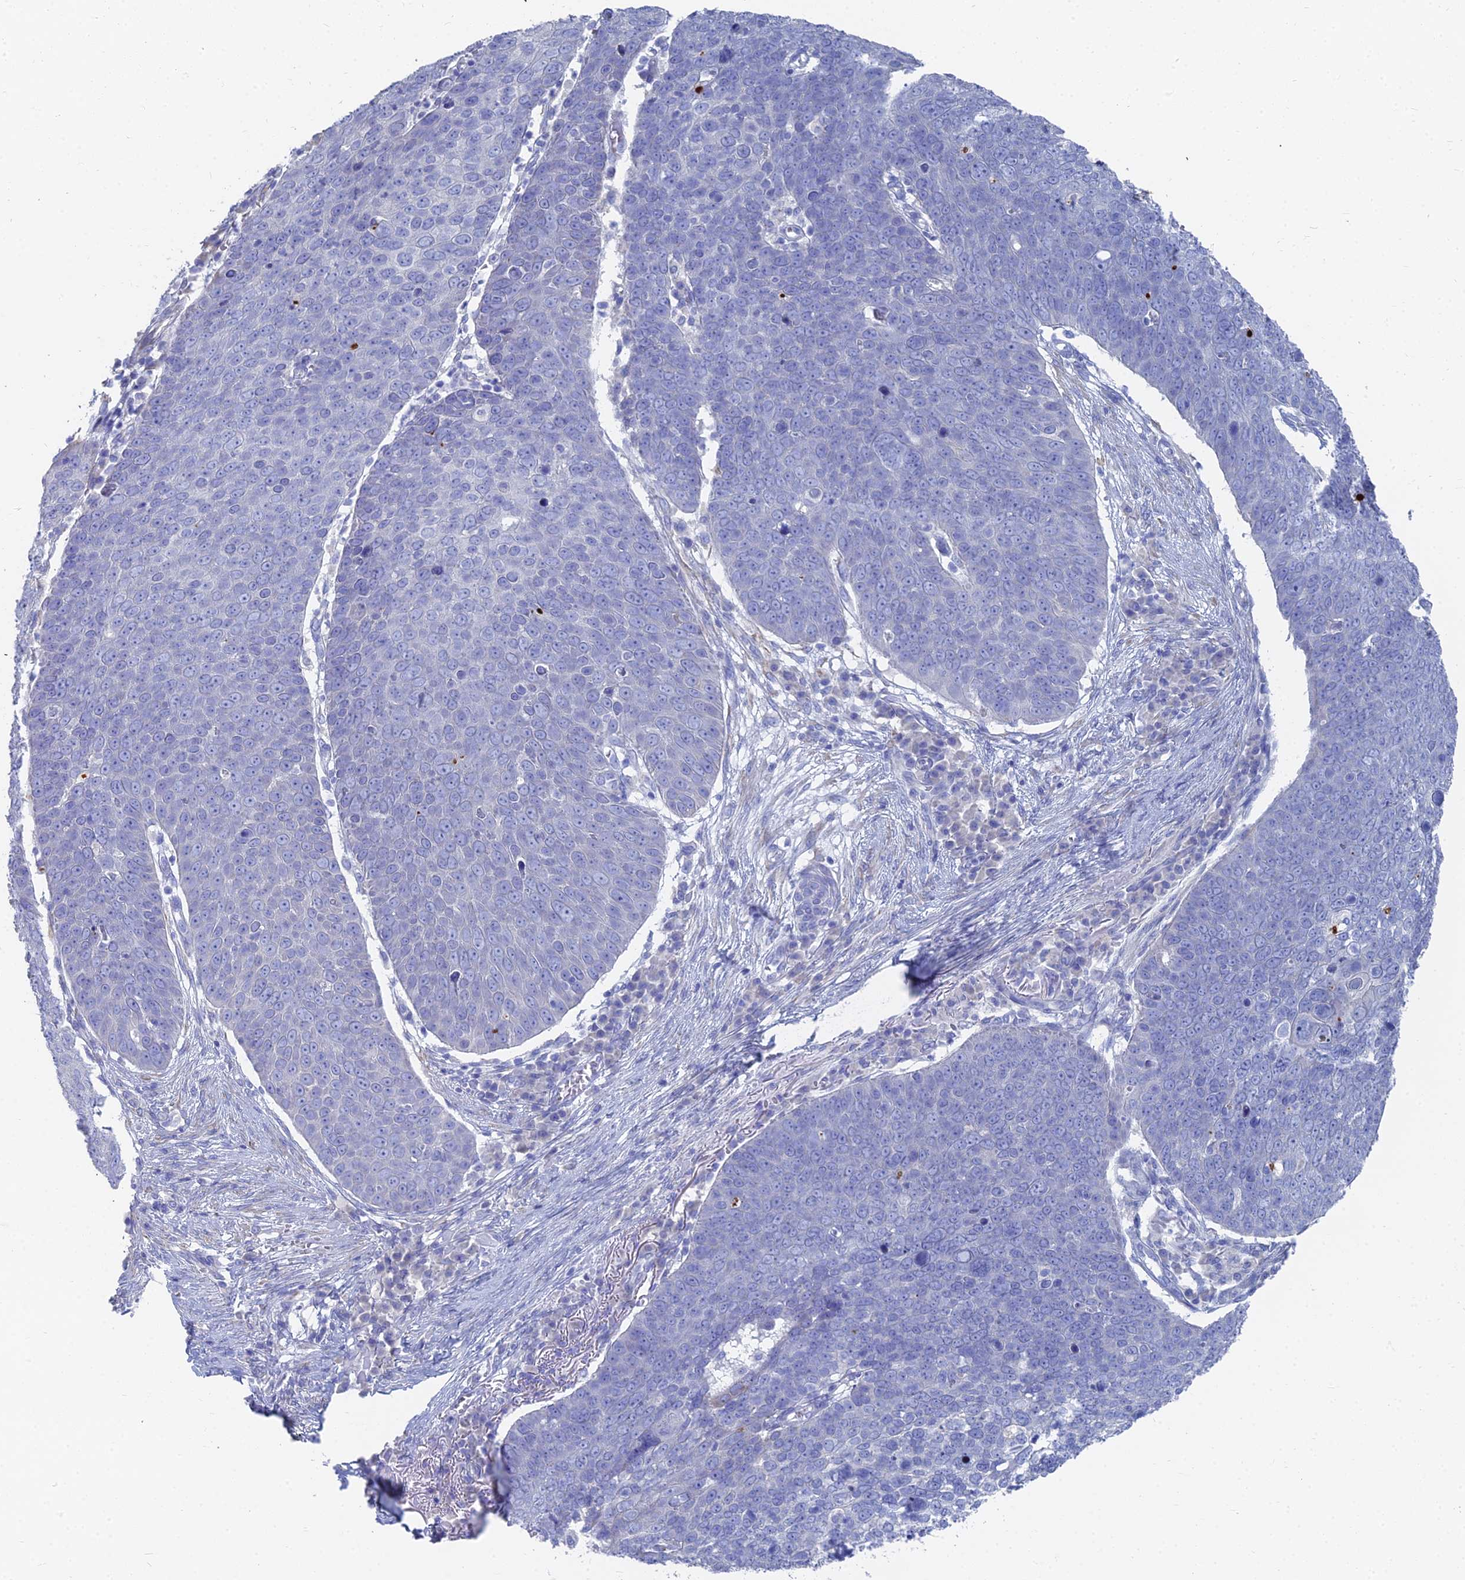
{"staining": {"intensity": "negative", "quantity": "none", "location": "none"}, "tissue": "skin cancer", "cell_type": "Tumor cells", "image_type": "cancer", "snomed": [{"axis": "morphology", "description": "Squamous cell carcinoma, NOS"}, {"axis": "topography", "description": "Skin"}], "caption": "Skin cancer stained for a protein using immunohistochemistry exhibits no positivity tumor cells.", "gene": "TNNT3", "patient": {"sex": "male", "age": 71}}